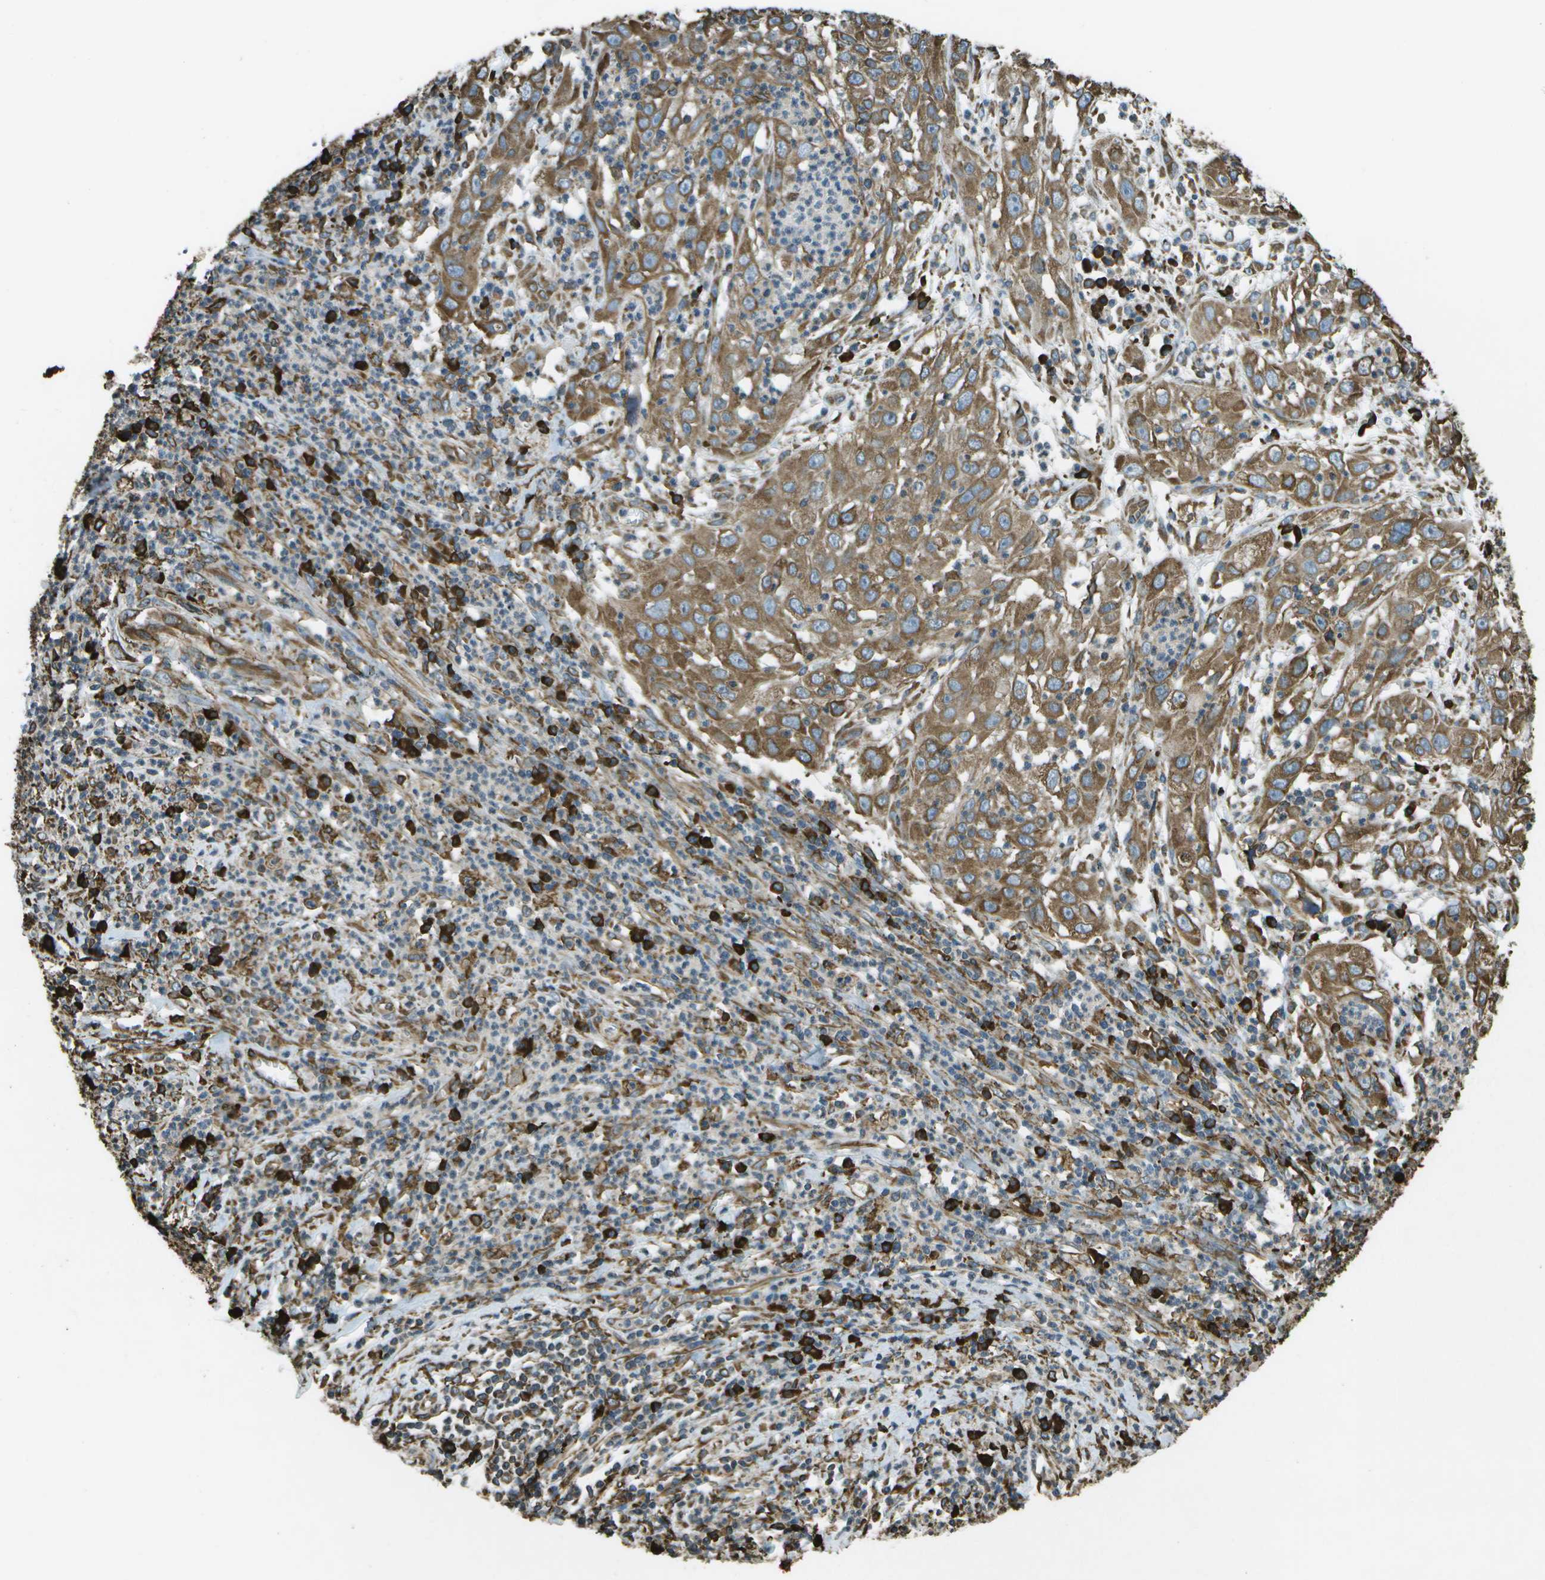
{"staining": {"intensity": "moderate", "quantity": ">75%", "location": "cytoplasmic/membranous"}, "tissue": "cervical cancer", "cell_type": "Tumor cells", "image_type": "cancer", "snomed": [{"axis": "morphology", "description": "Squamous cell carcinoma, NOS"}, {"axis": "topography", "description": "Cervix"}], "caption": "Squamous cell carcinoma (cervical) stained with a brown dye demonstrates moderate cytoplasmic/membranous positive staining in approximately >75% of tumor cells.", "gene": "PDIA4", "patient": {"sex": "female", "age": 32}}